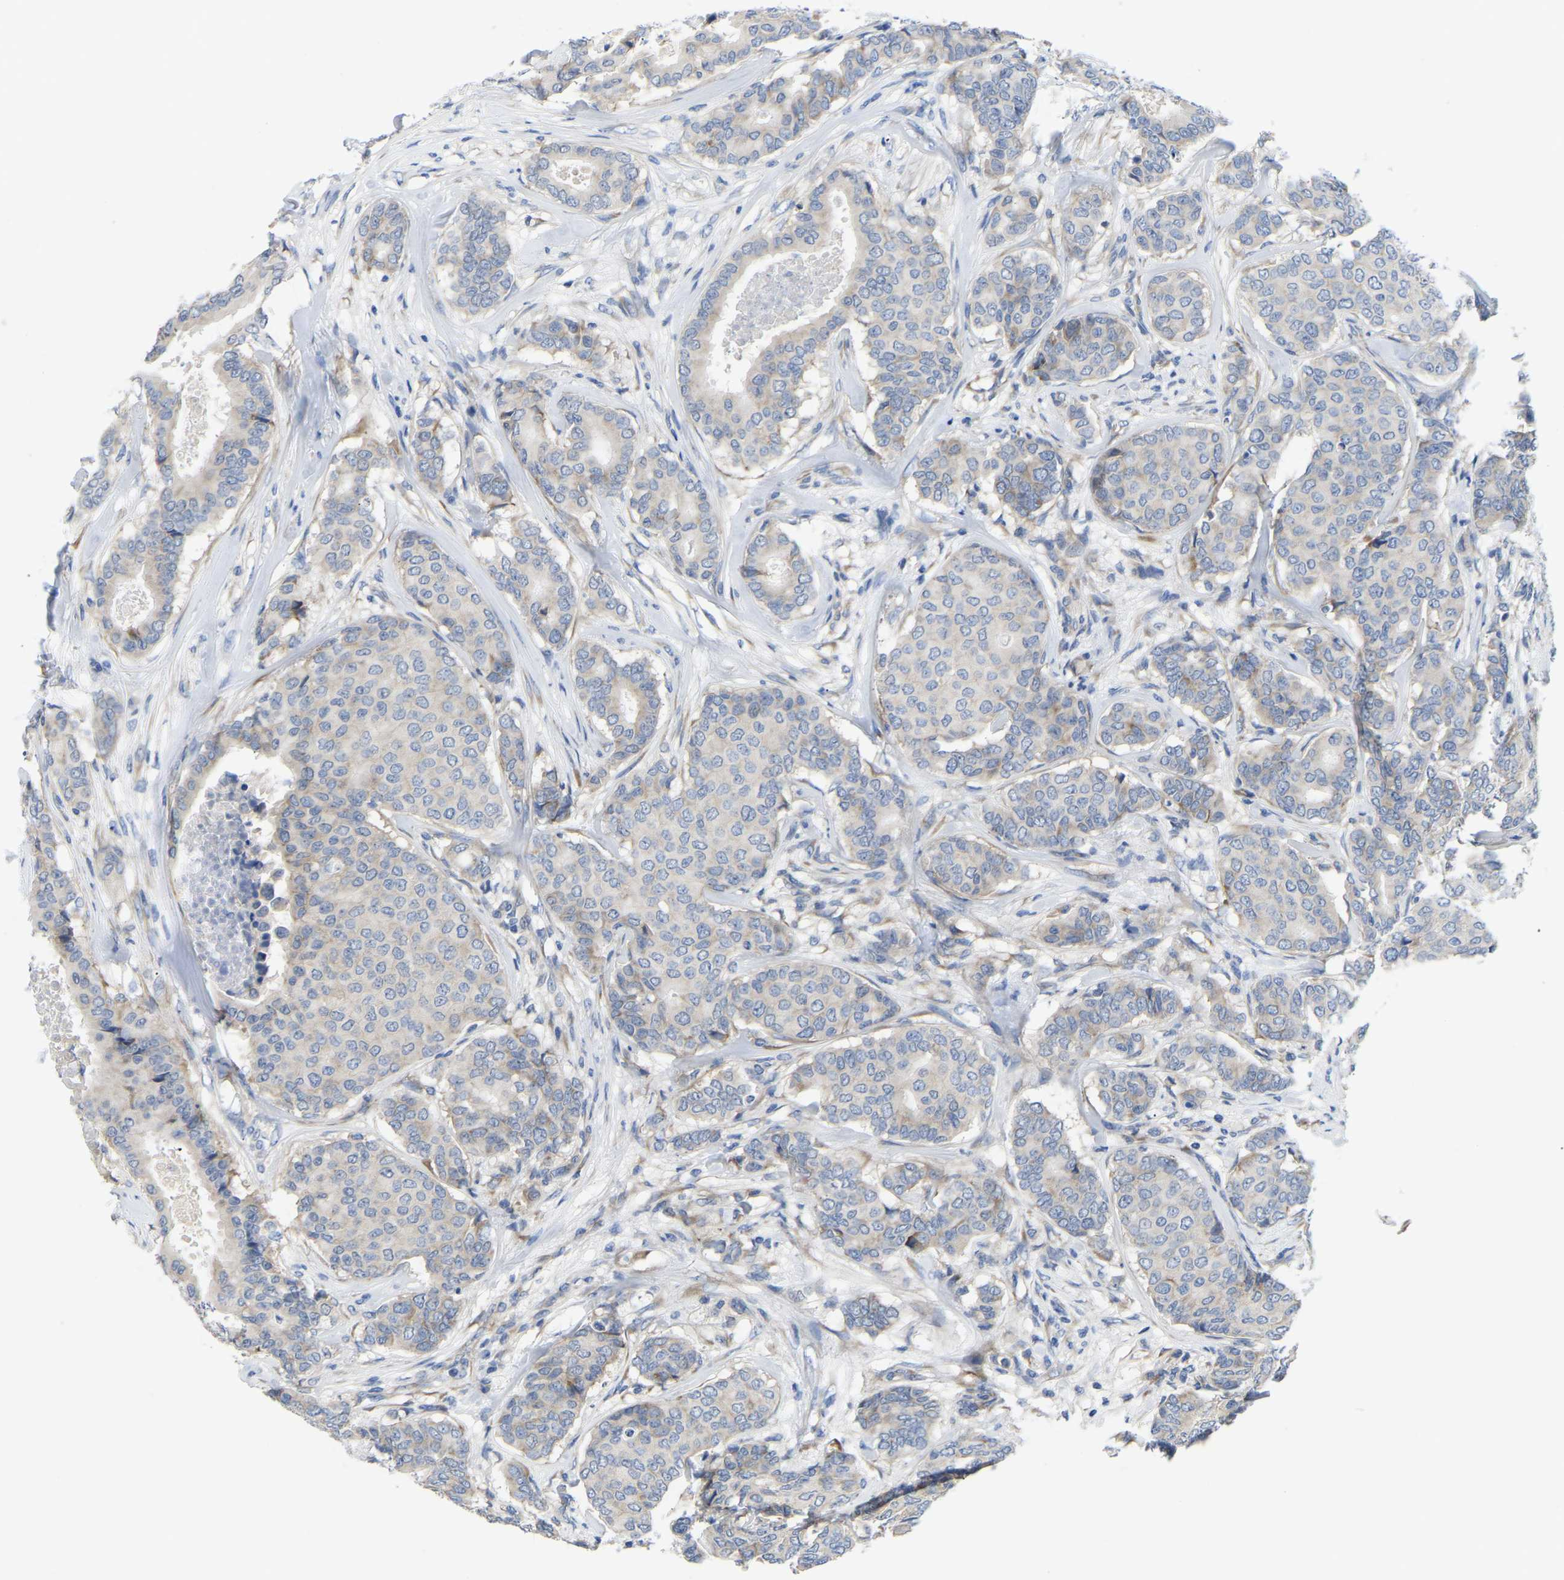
{"staining": {"intensity": "negative", "quantity": "none", "location": "none"}, "tissue": "breast cancer", "cell_type": "Tumor cells", "image_type": "cancer", "snomed": [{"axis": "morphology", "description": "Duct carcinoma"}, {"axis": "topography", "description": "Breast"}], "caption": "A high-resolution image shows immunohistochemistry staining of invasive ductal carcinoma (breast), which demonstrates no significant expression in tumor cells.", "gene": "ABCA10", "patient": {"sex": "female", "age": 75}}